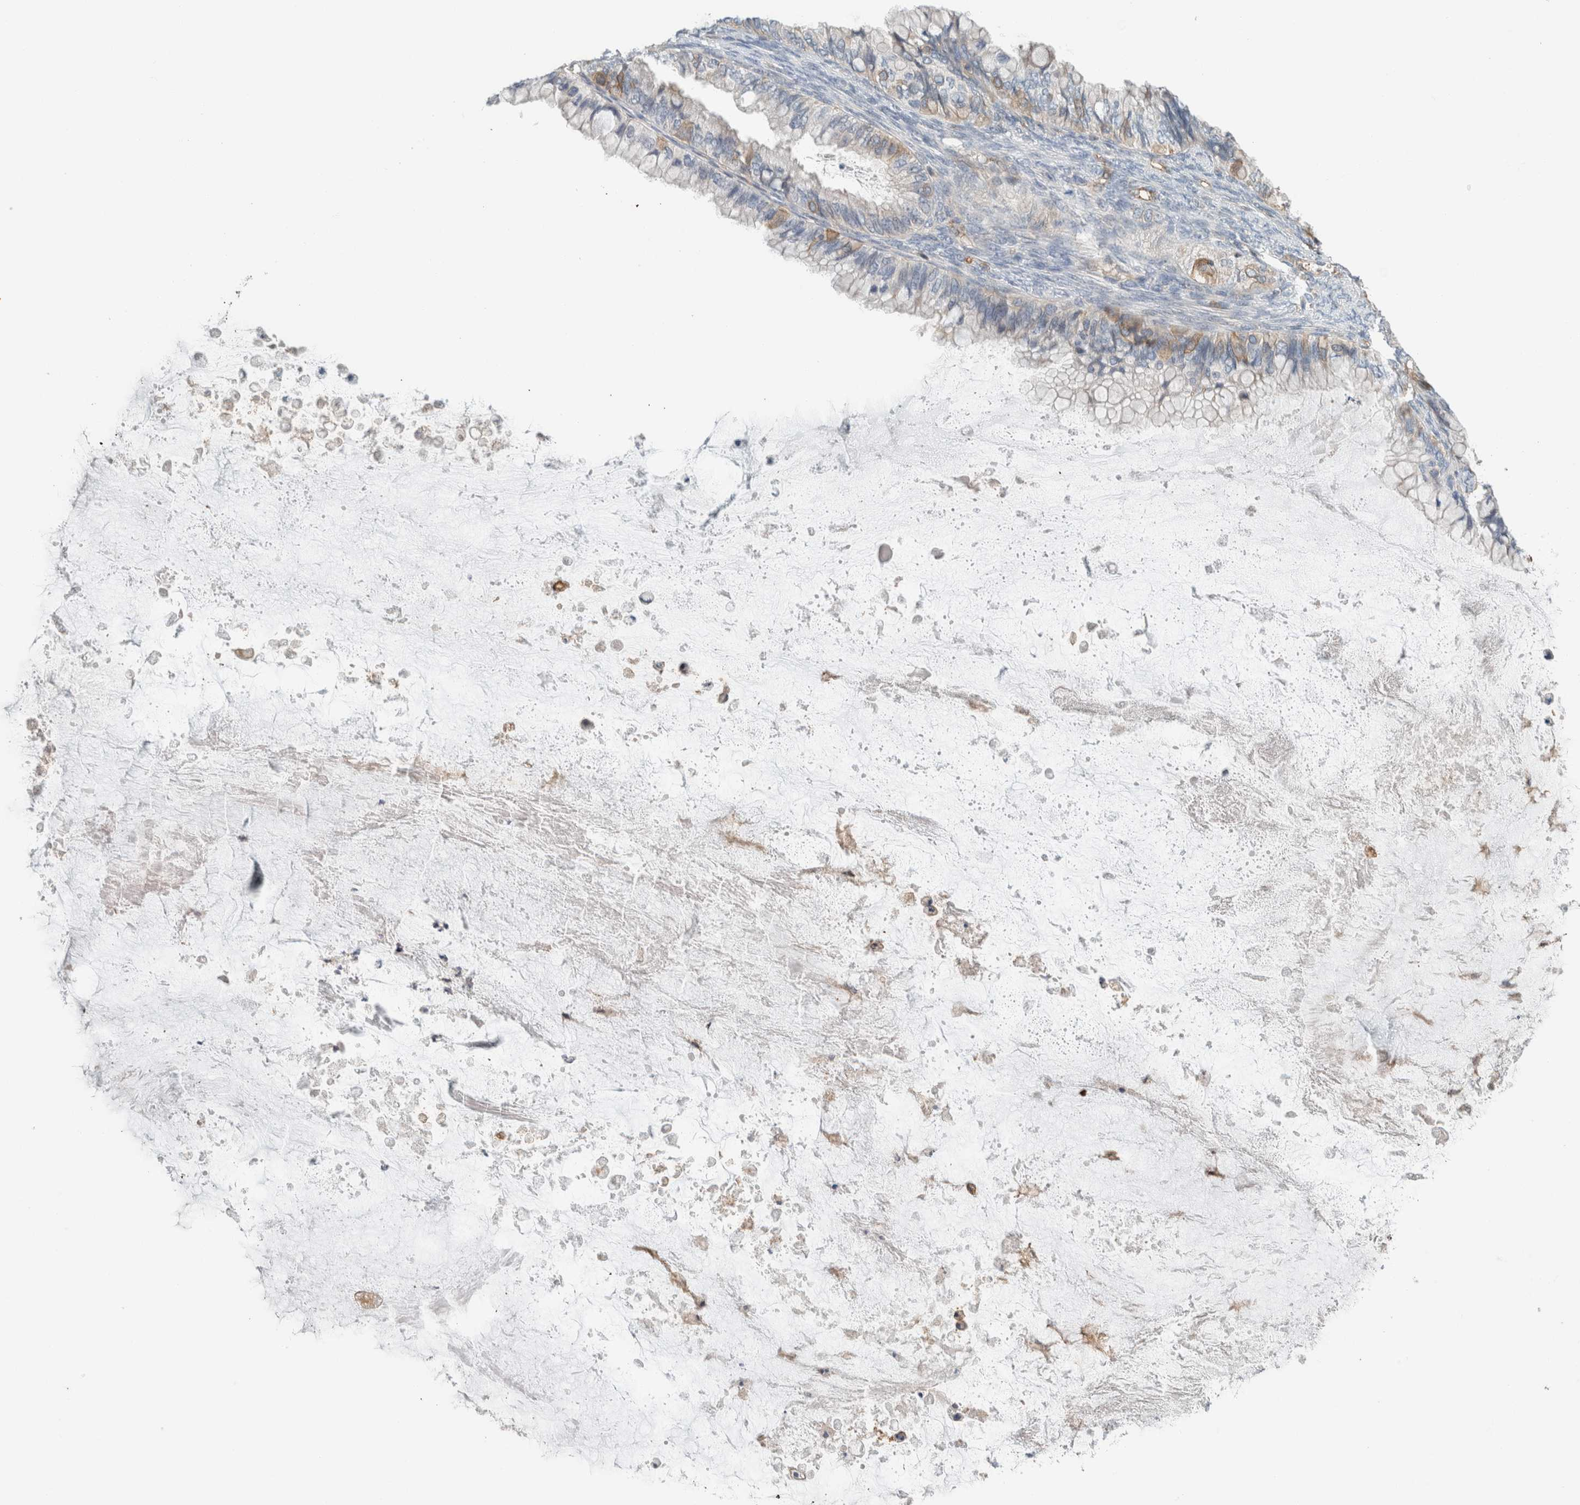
{"staining": {"intensity": "negative", "quantity": "none", "location": "none"}, "tissue": "ovarian cancer", "cell_type": "Tumor cells", "image_type": "cancer", "snomed": [{"axis": "morphology", "description": "Cystadenocarcinoma, mucinous, NOS"}, {"axis": "topography", "description": "Ovary"}], "caption": "Histopathology image shows no protein staining in tumor cells of ovarian cancer tissue.", "gene": "PFDN4", "patient": {"sex": "female", "age": 80}}